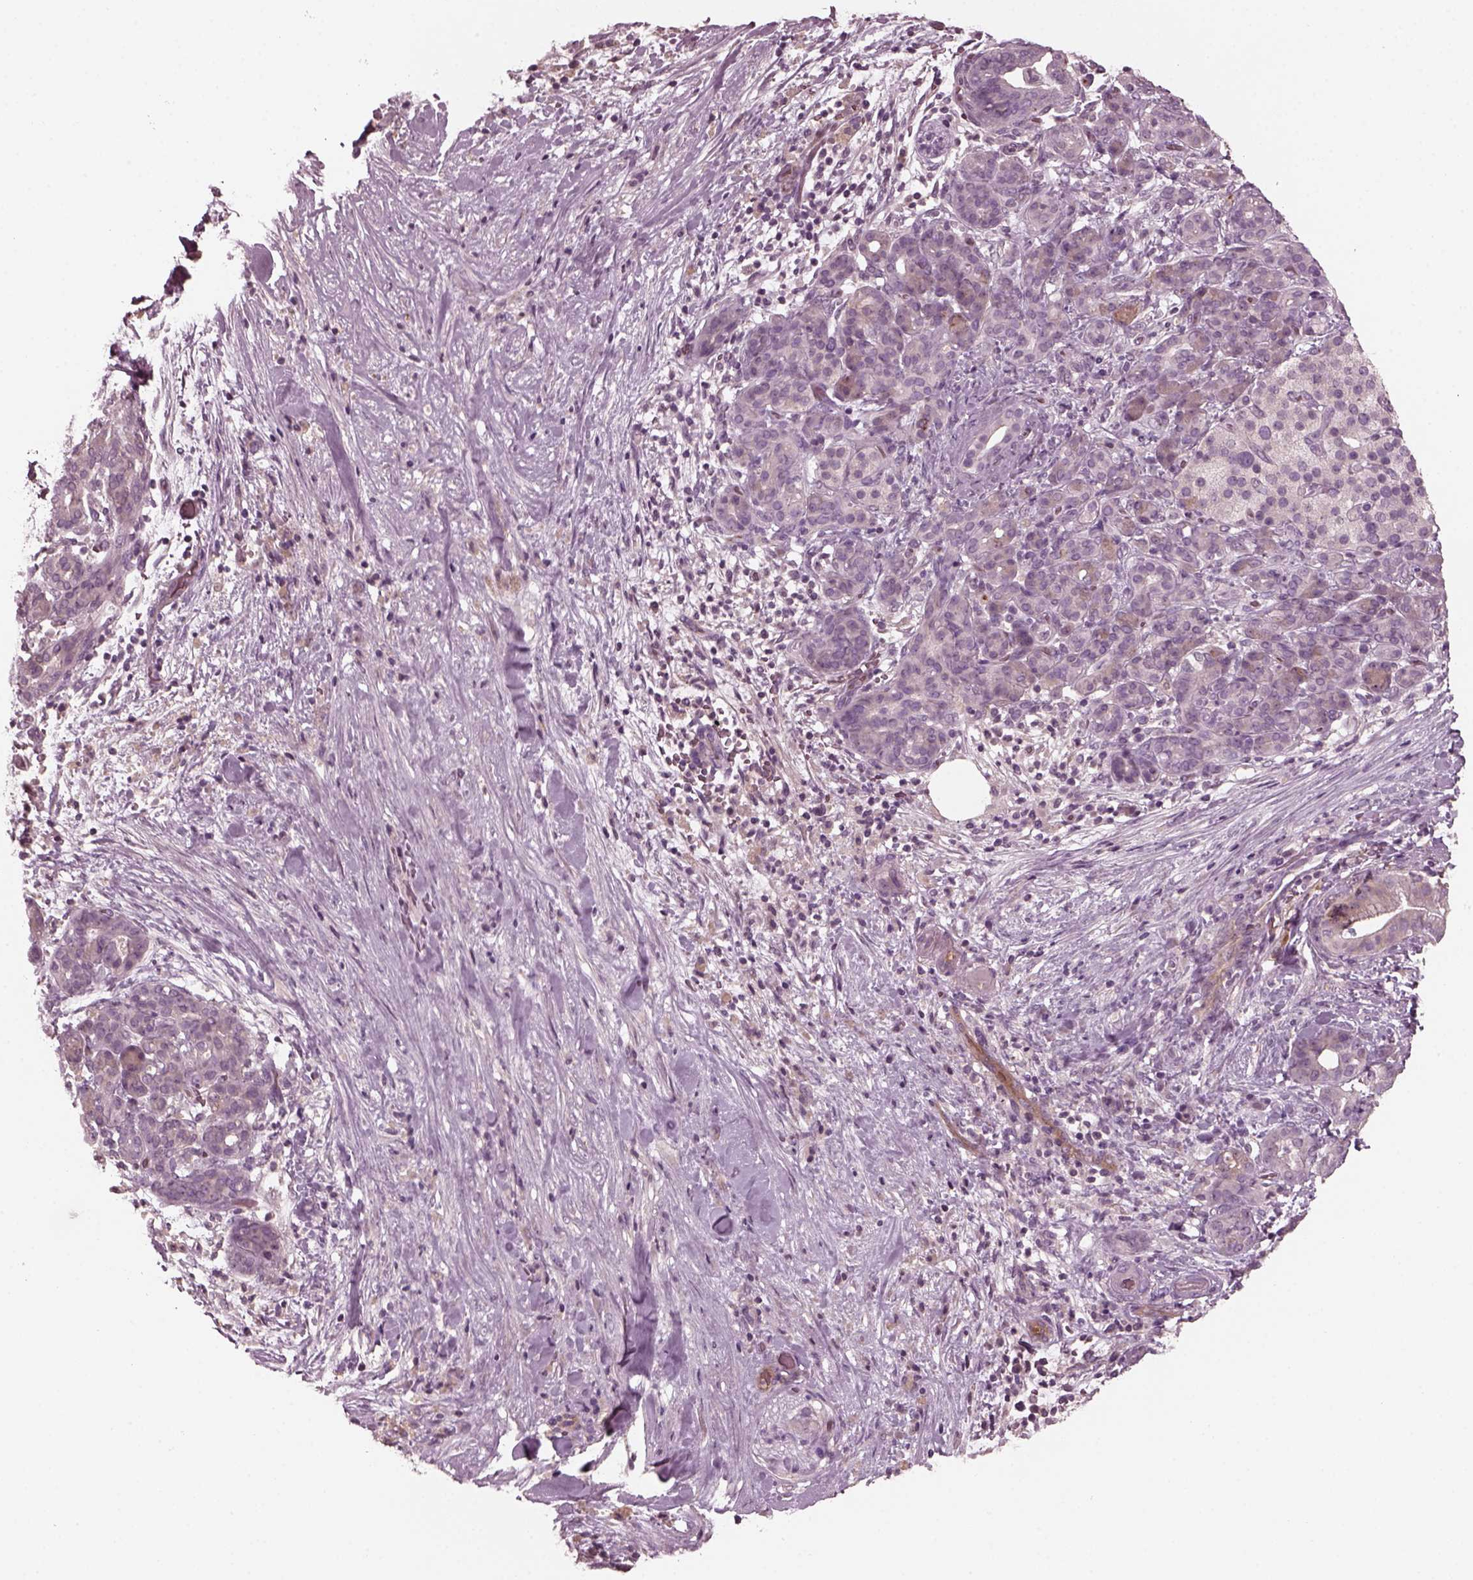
{"staining": {"intensity": "moderate", "quantity": "<25%", "location": "cytoplasmic/membranous"}, "tissue": "pancreatic cancer", "cell_type": "Tumor cells", "image_type": "cancer", "snomed": [{"axis": "morphology", "description": "Adenocarcinoma, NOS"}, {"axis": "topography", "description": "Pancreas"}], "caption": "Pancreatic cancer tissue displays moderate cytoplasmic/membranous positivity in approximately <25% of tumor cells, visualized by immunohistochemistry.", "gene": "PORCN", "patient": {"sex": "male", "age": 44}}